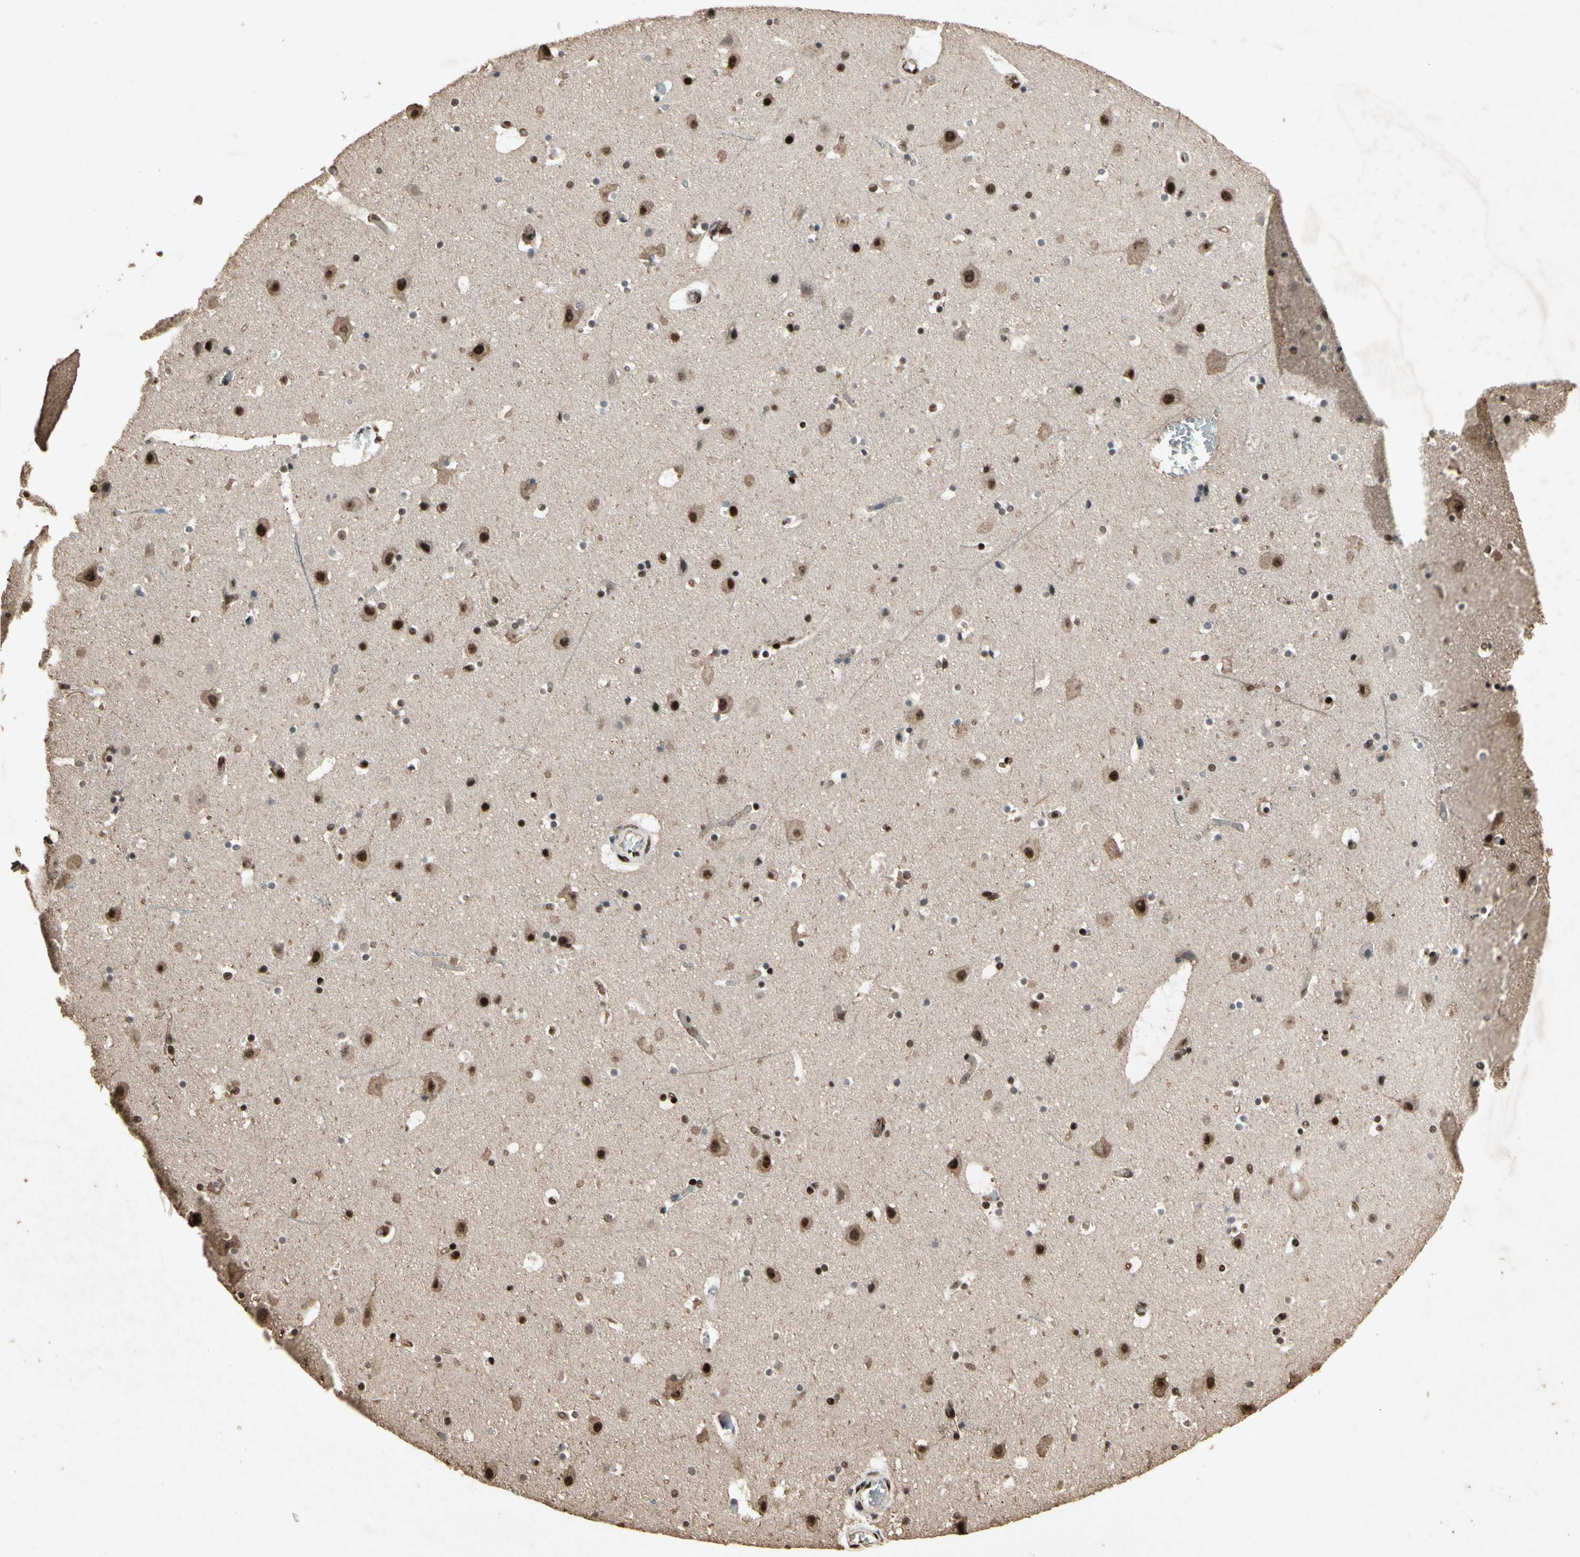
{"staining": {"intensity": "moderate", "quantity": ">75%", "location": "nuclear"}, "tissue": "cerebral cortex", "cell_type": "Endothelial cells", "image_type": "normal", "snomed": [{"axis": "morphology", "description": "Normal tissue, NOS"}, {"axis": "topography", "description": "Cerebral cortex"}], "caption": "This histopathology image shows unremarkable cerebral cortex stained with immunohistochemistry to label a protein in brown. The nuclear of endothelial cells show moderate positivity for the protein. Nuclei are counter-stained blue.", "gene": "TBX2", "patient": {"sex": "male", "age": 45}}